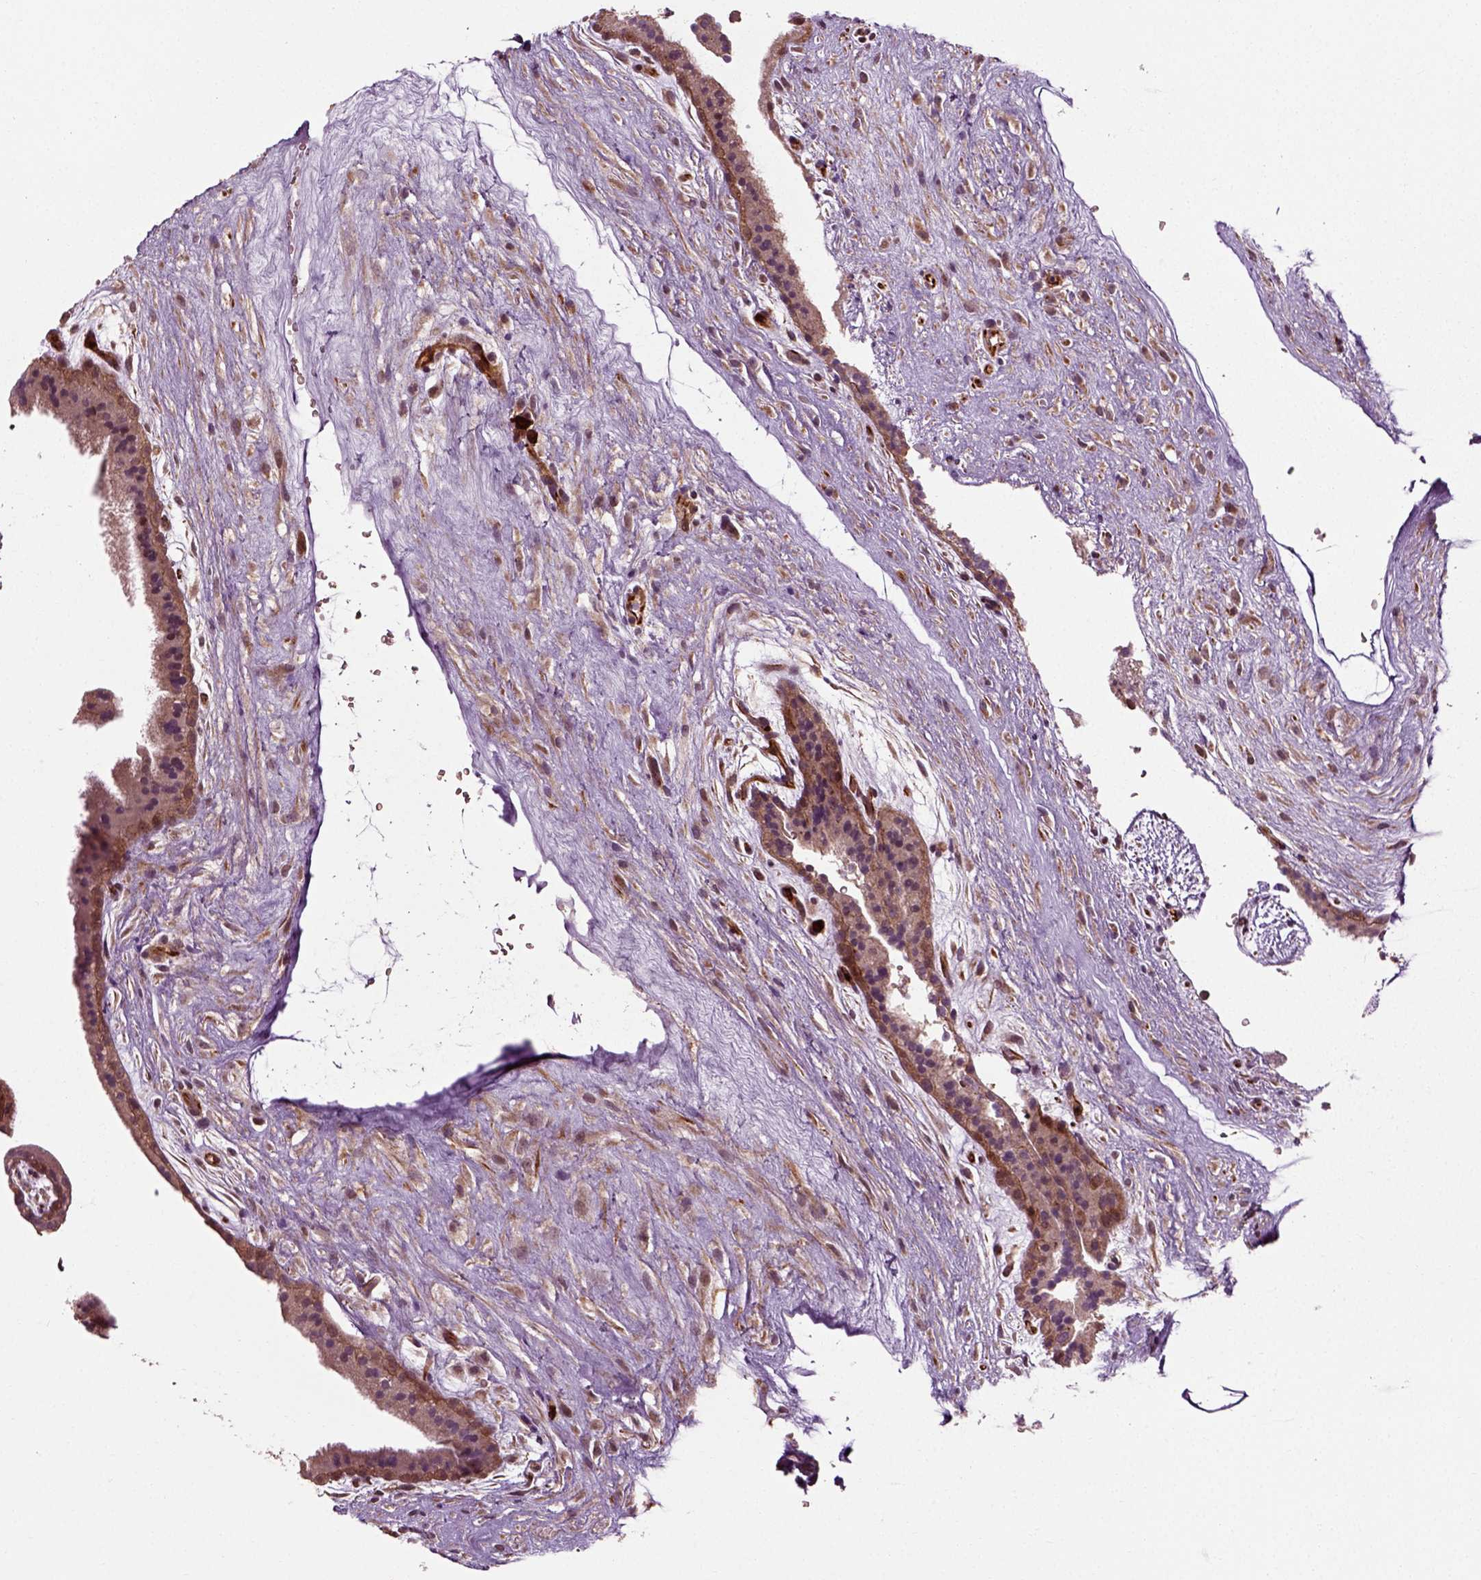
{"staining": {"intensity": "negative", "quantity": "none", "location": "none"}, "tissue": "placenta", "cell_type": "Decidual cells", "image_type": "normal", "snomed": [{"axis": "morphology", "description": "Normal tissue, NOS"}, {"axis": "topography", "description": "Placenta"}], "caption": "The micrograph displays no staining of decidual cells in benign placenta. (DAB (3,3'-diaminobenzidine) immunohistochemistry visualized using brightfield microscopy, high magnification).", "gene": "PLCD3", "patient": {"sex": "female", "age": 19}}